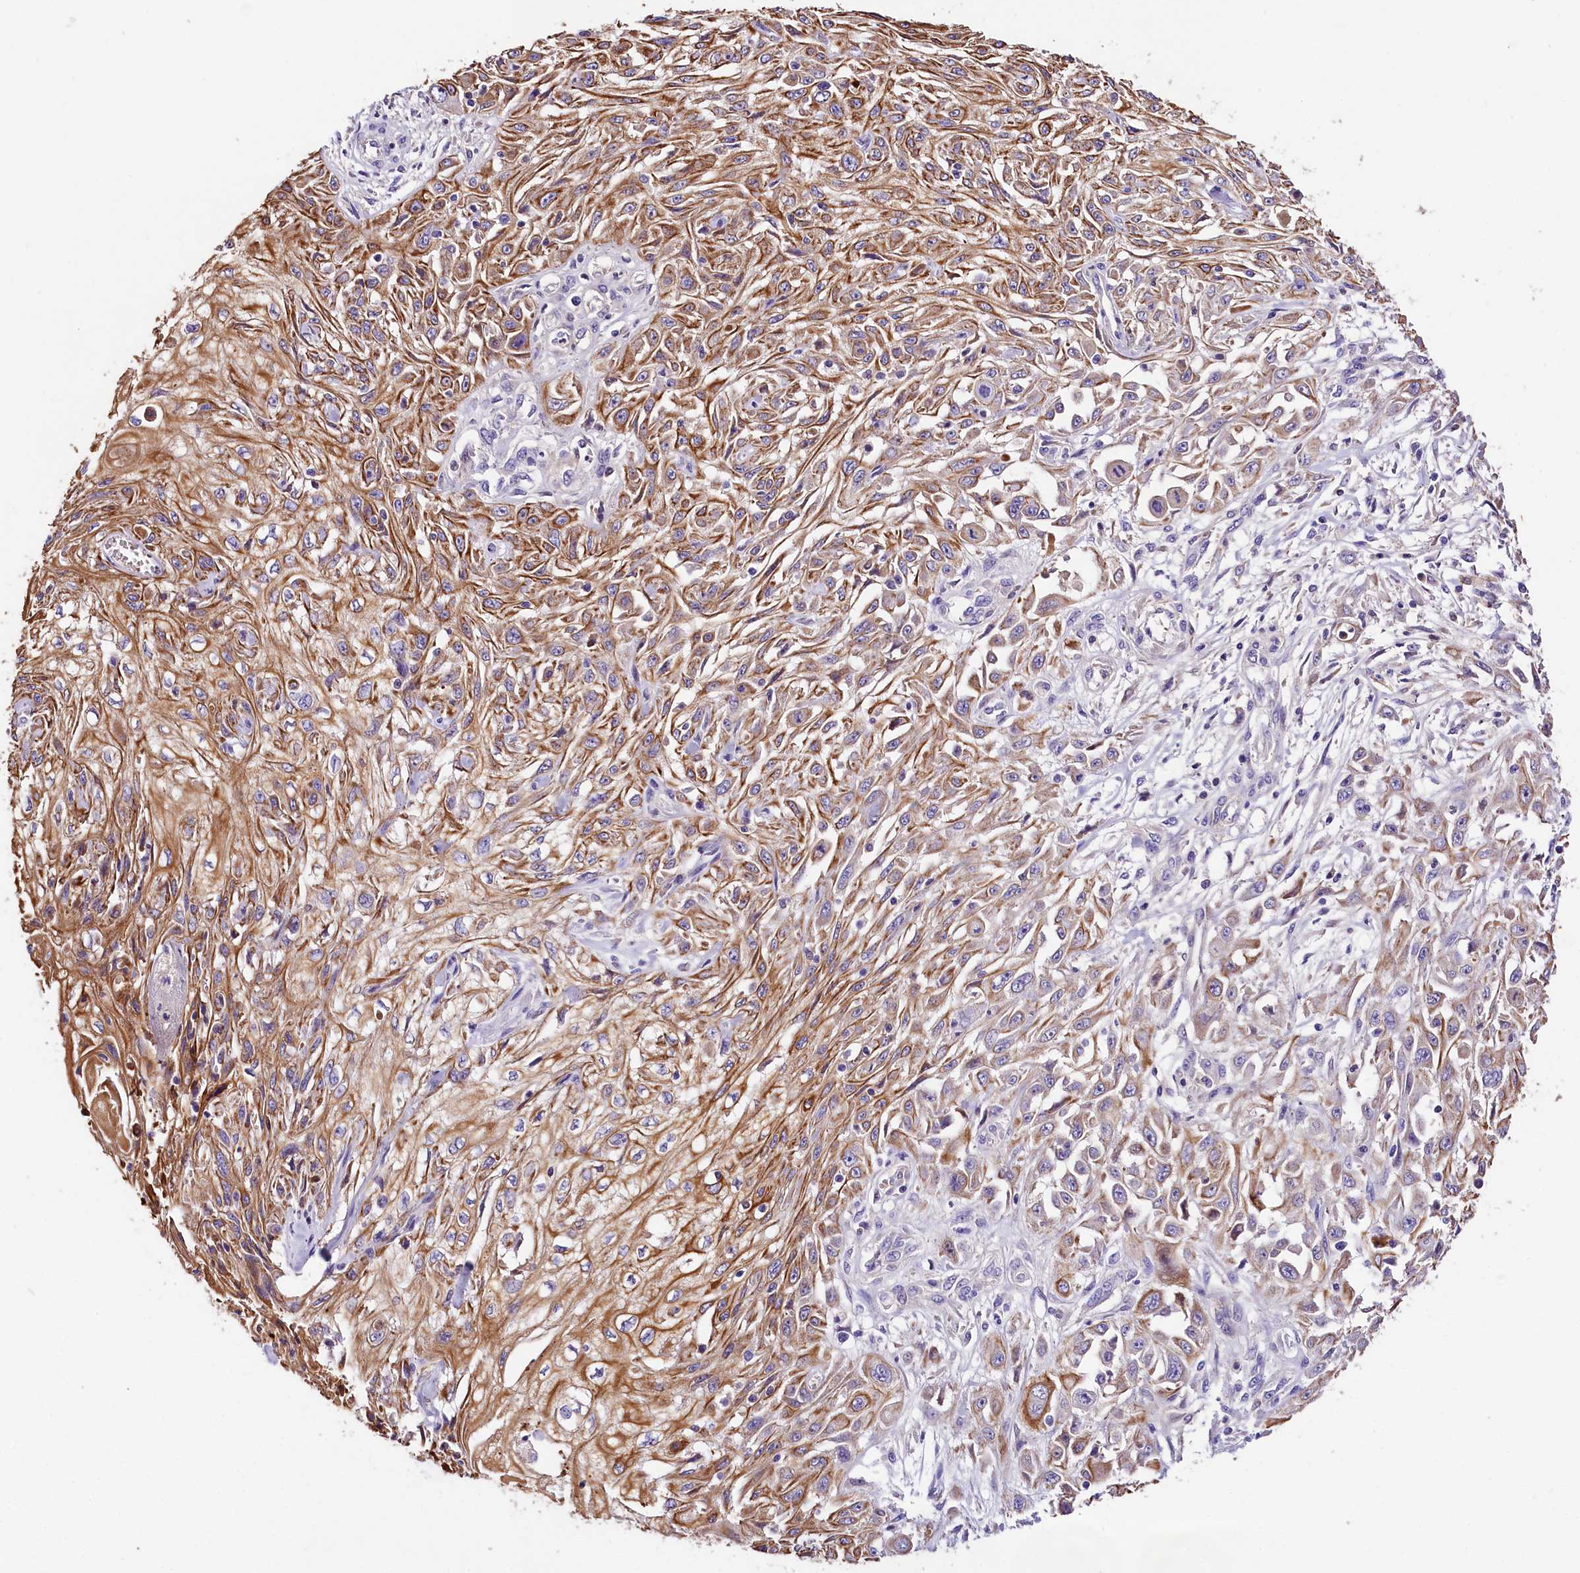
{"staining": {"intensity": "moderate", "quantity": ">75%", "location": "cytoplasmic/membranous"}, "tissue": "skin cancer", "cell_type": "Tumor cells", "image_type": "cancer", "snomed": [{"axis": "morphology", "description": "Squamous cell carcinoma, NOS"}, {"axis": "morphology", "description": "Squamous cell carcinoma, metastatic, NOS"}, {"axis": "topography", "description": "Skin"}, {"axis": "topography", "description": "Lymph node"}], "caption": "A photomicrograph of skin metastatic squamous cell carcinoma stained for a protein displays moderate cytoplasmic/membranous brown staining in tumor cells. The protein of interest is shown in brown color, while the nuclei are stained blue.", "gene": "ARMC6", "patient": {"sex": "male", "age": 75}}